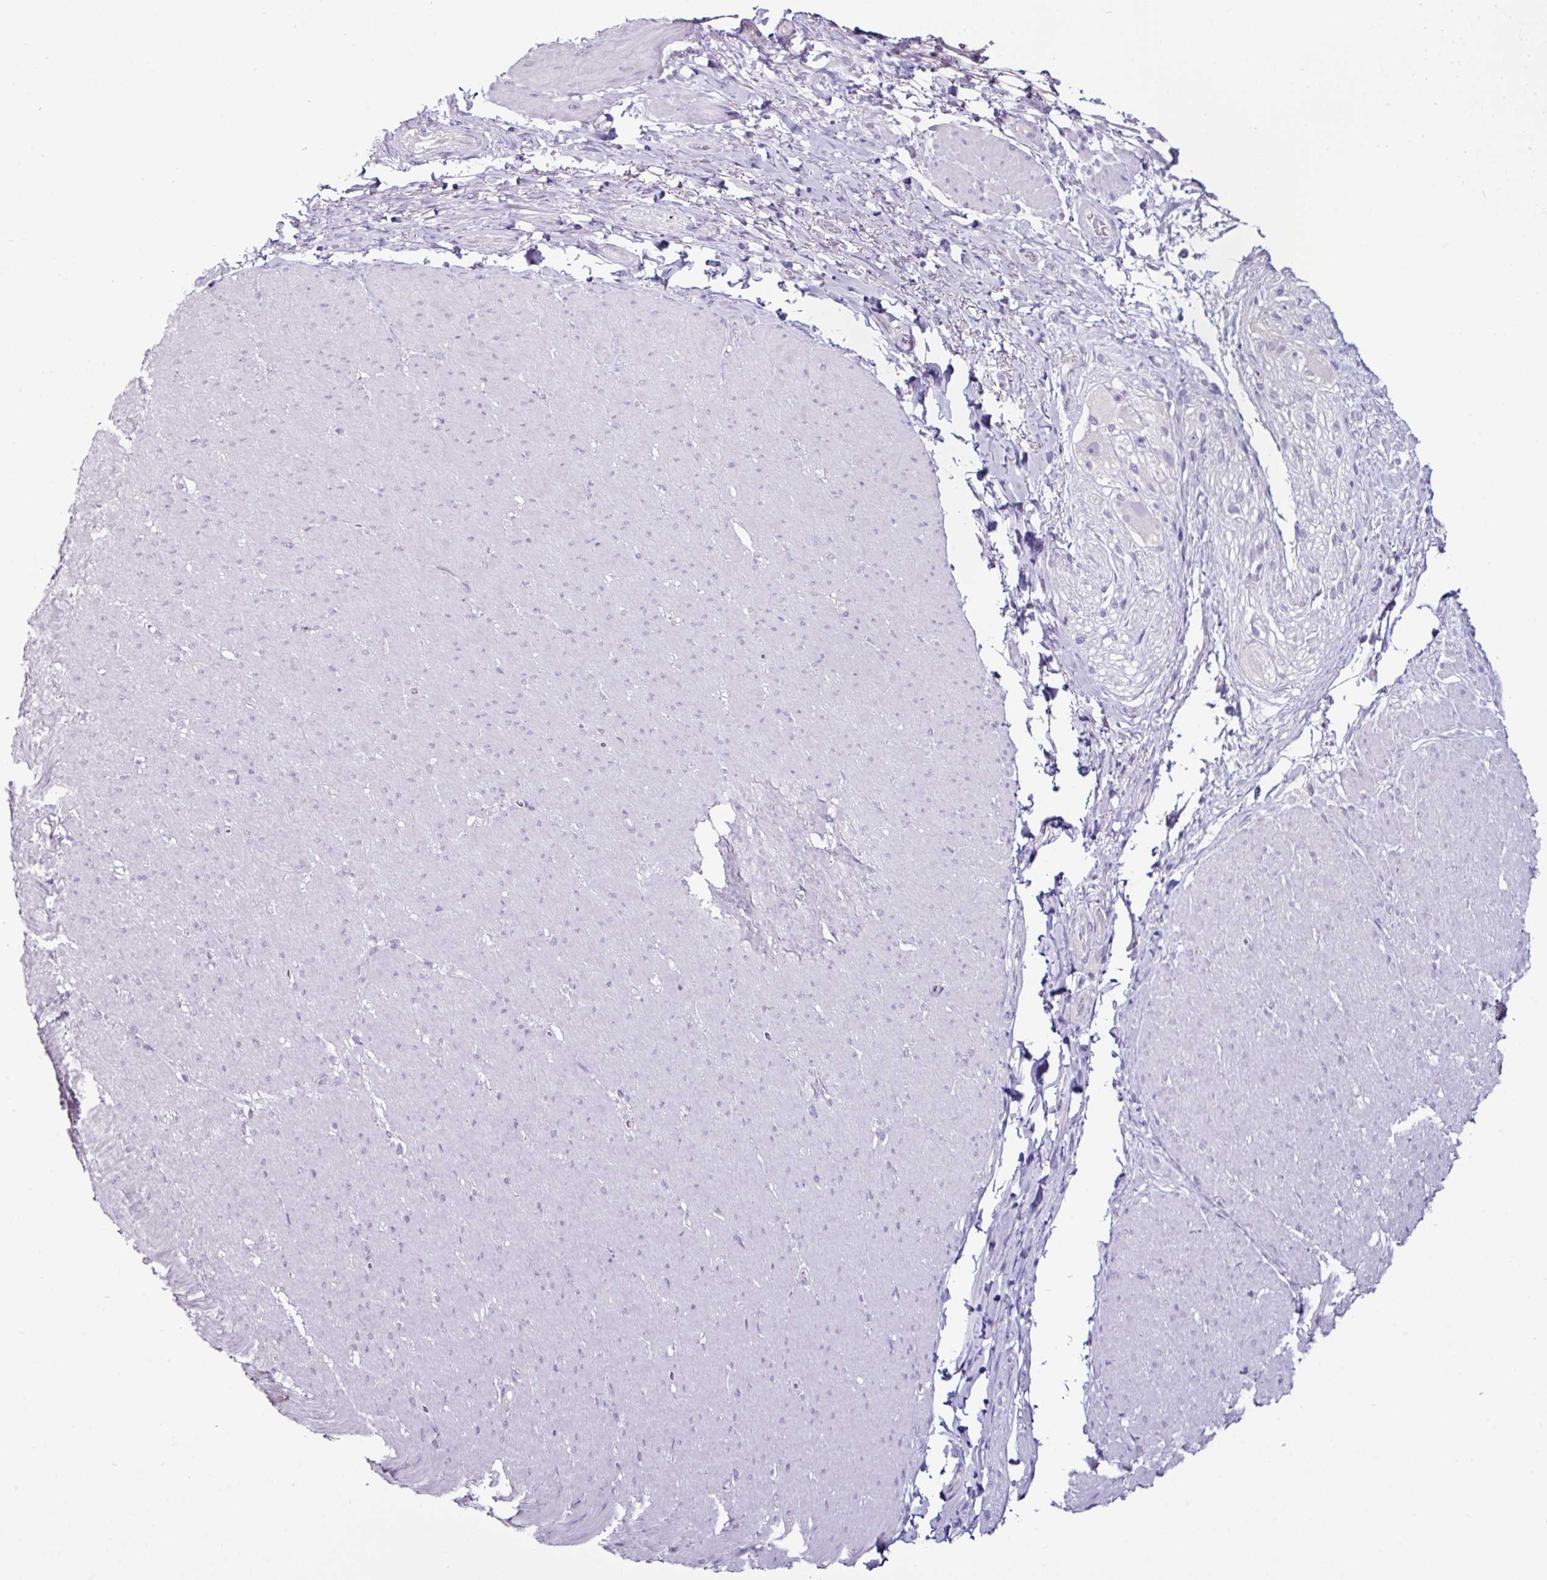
{"staining": {"intensity": "negative", "quantity": "none", "location": "none"}, "tissue": "smooth muscle", "cell_type": "Smooth muscle cells", "image_type": "normal", "snomed": [{"axis": "morphology", "description": "Normal tissue, NOS"}, {"axis": "topography", "description": "Smooth muscle"}, {"axis": "topography", "description": "Rectum"}], "caption": "Immunohistochemistry (IHC) photomicrograph of unremarkable human smooth muscle stained for a protein (brown), which exhibits no staining in smooth muscle cells.", "gene": "GLP2R", "patient": {"sex": "male", "age": 53}}